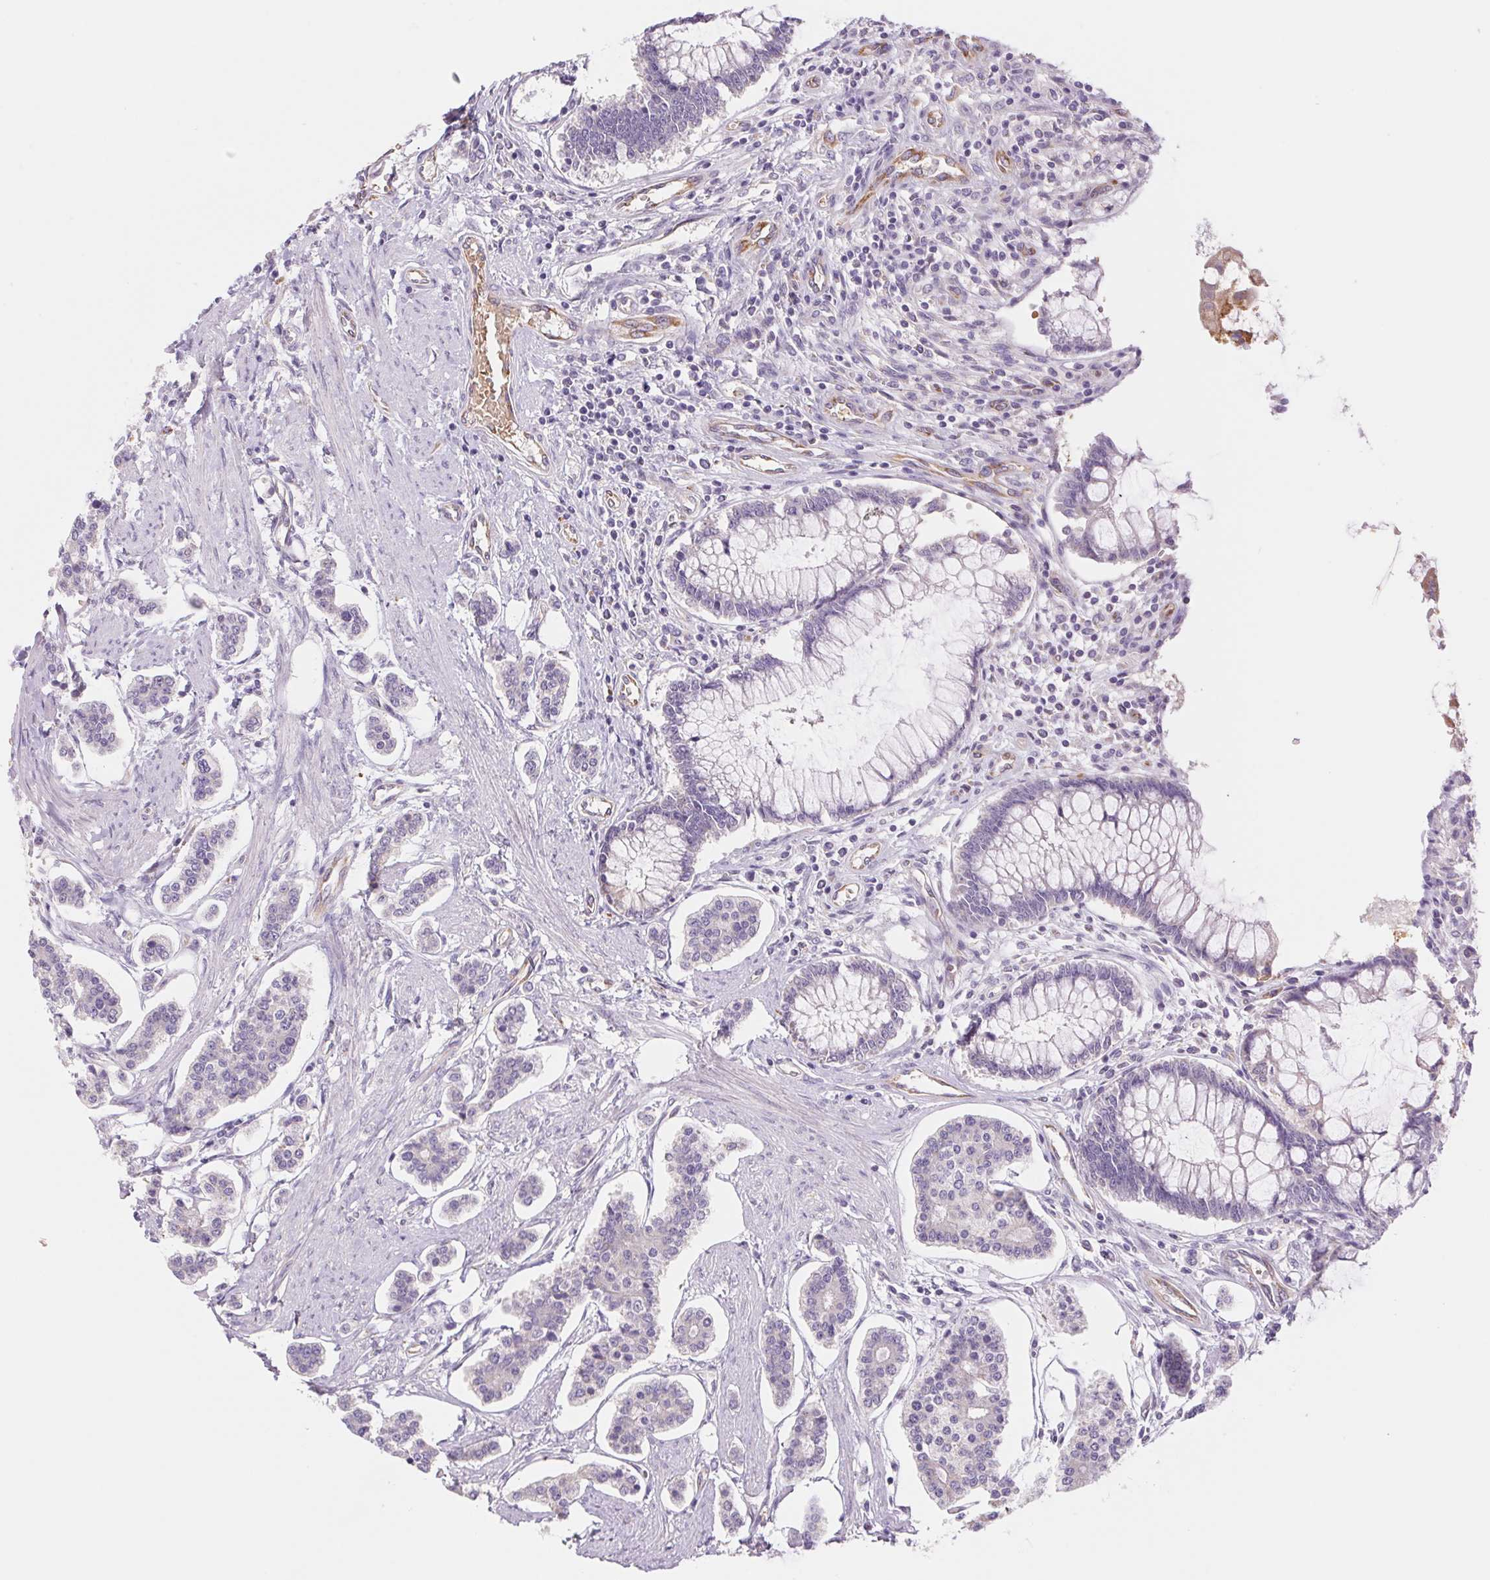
{"staining": {"intensity": "negative", "quantity": "none", "location": "none"}, "tissue": "carcinoid", "cell_type": "Tumor cells", "image_type": "cancer", "snomed": [{"axis": "morphology", "description": "Carcinoid, malignant, NOS"}, {"axis": "topography", "description": "Small intestine"}], "caption": "Photomicrograph shows no protein staining in tumor cells of carcinoid tissue.", "gene": "IGFL3", "patient": {"sex": "female", "age": 65}}